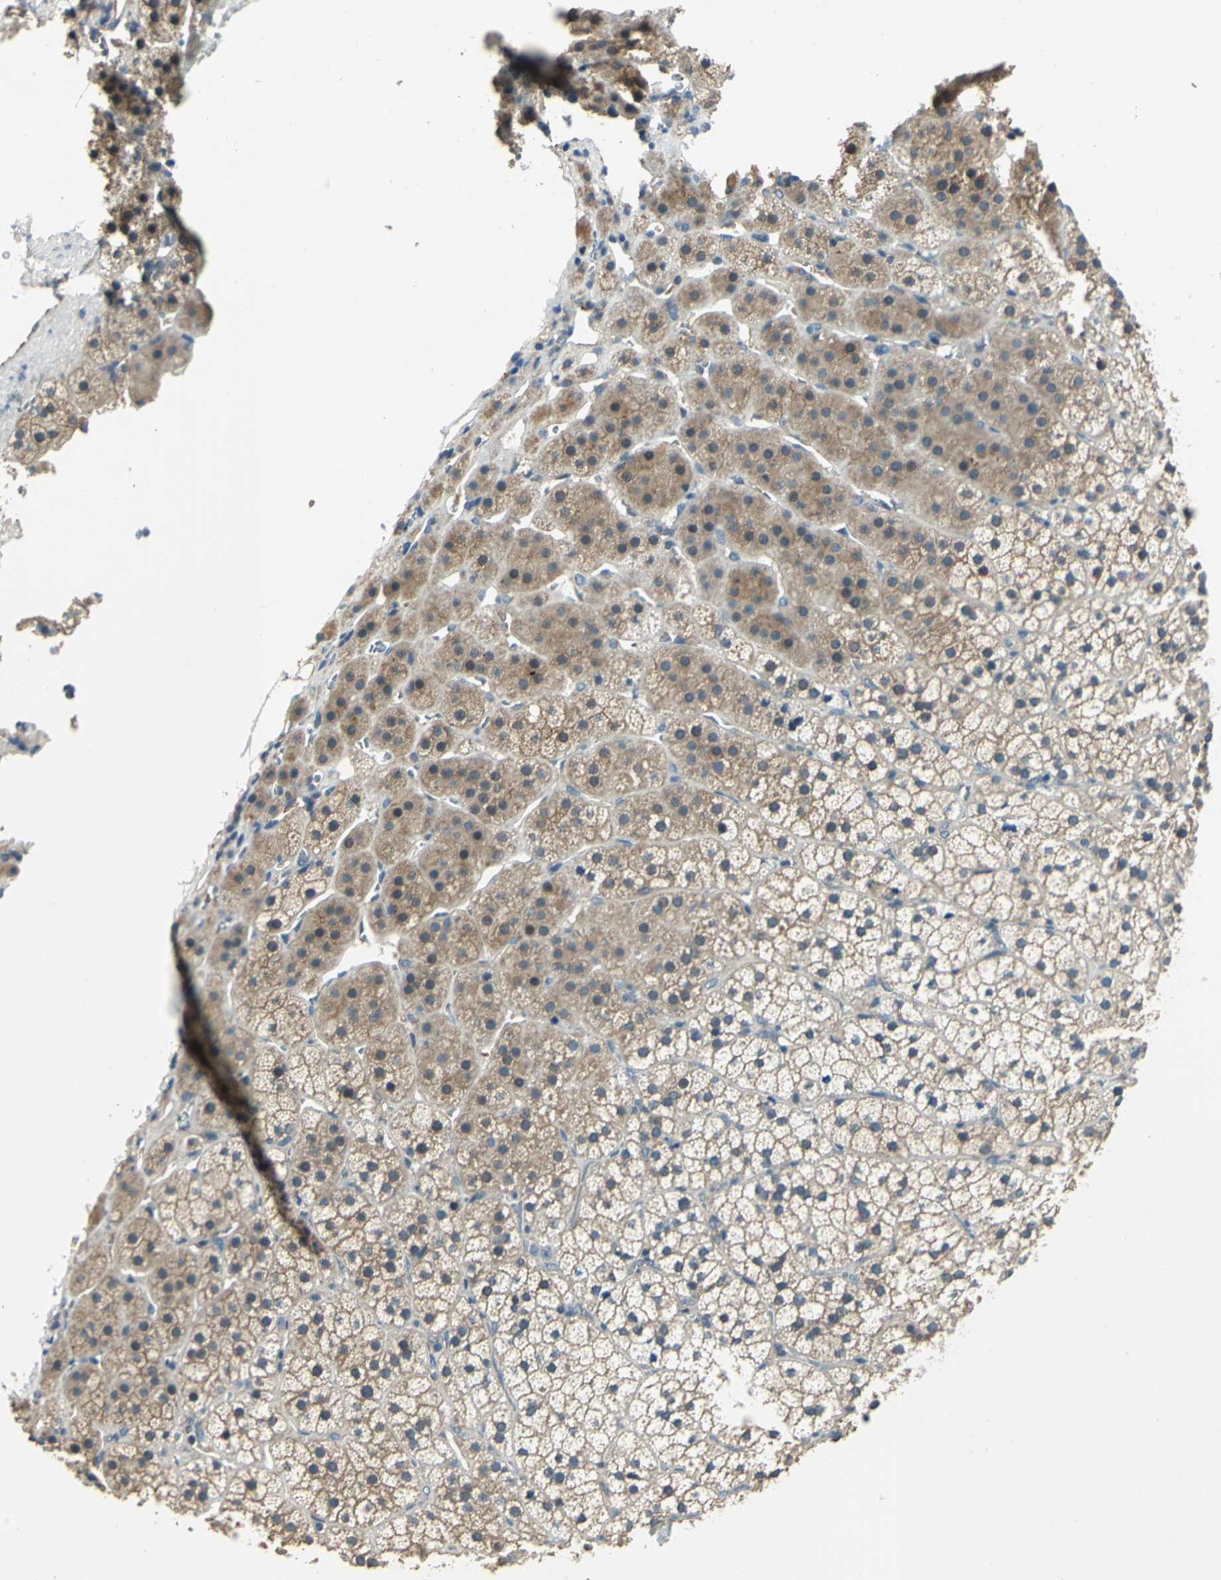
{"staining": {"intensity": "moderate", "quantity": "25%-75%", "location": "cytoplasmic/membranous"}, "tissue": "adrenal gland", "cell_type": "Glandular cells", "image_type": "normal", "snomed": [{"axis": "morphology", "description": "Normal tissue, NOS"}, {"axis": "topography", "description": "Adrenal gland"}], "caption": "About 25%-75% of glandular cells in normal human adrenal gland show moderate cytoplasmic/membranous protein positivity as visualized by brown immunohistochemical staining.", "gene": "RAPGEF1", "patient": {"sex": "female", "age": 44}}